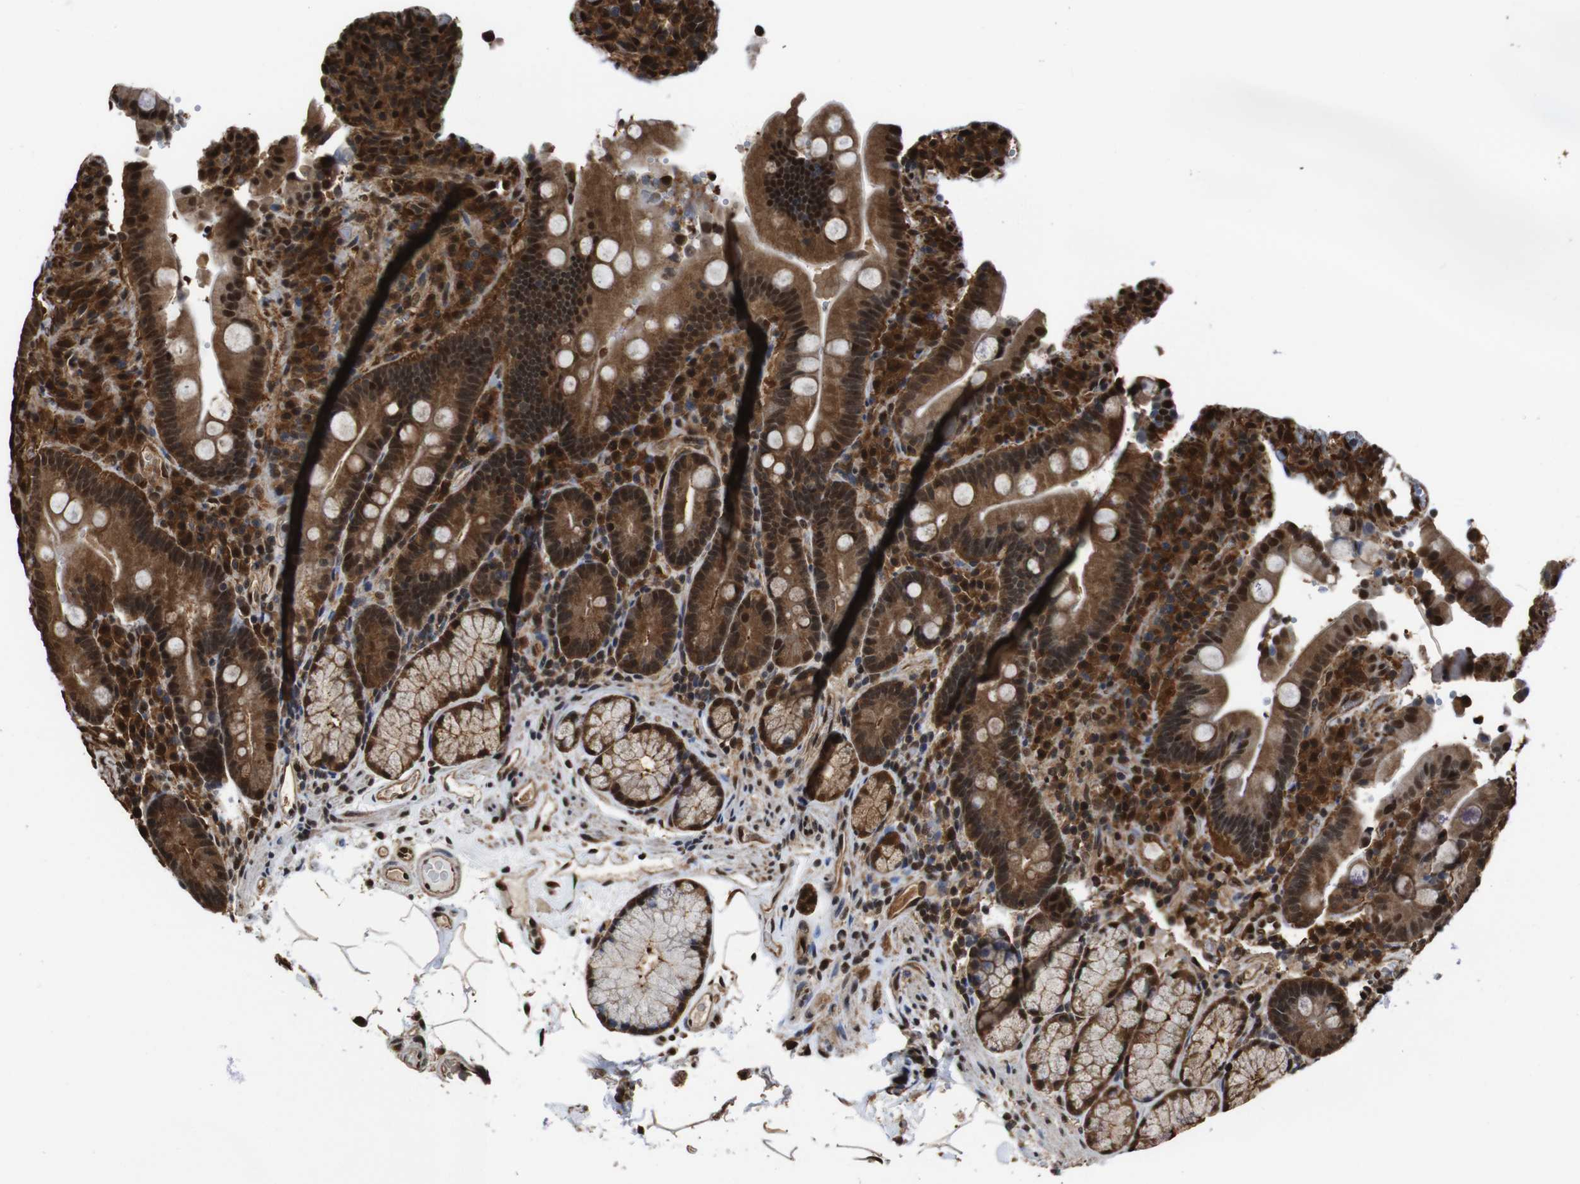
{"staining": {"intensity": "moderate", "quantity": ">75%", "location": "cytoplasmic/membranous,nuclear"}, "tissue": "duodenum", "cell_type": "Glandular cells", "image_type": "normal", "snomed": [{"axis": "morphology", "description": "Normal tissue, NOS"}, {"axis": "topography", "description": "Small intestine, NOS"}], "caption": "This image shows IHC staining of normal human duodenum, with medium moderate cytoplasmic/membranous,nuclear positivity in about >75% of glandular cells.", "gene": "VCP", "patient": {"sex": "female", "age": 71}}